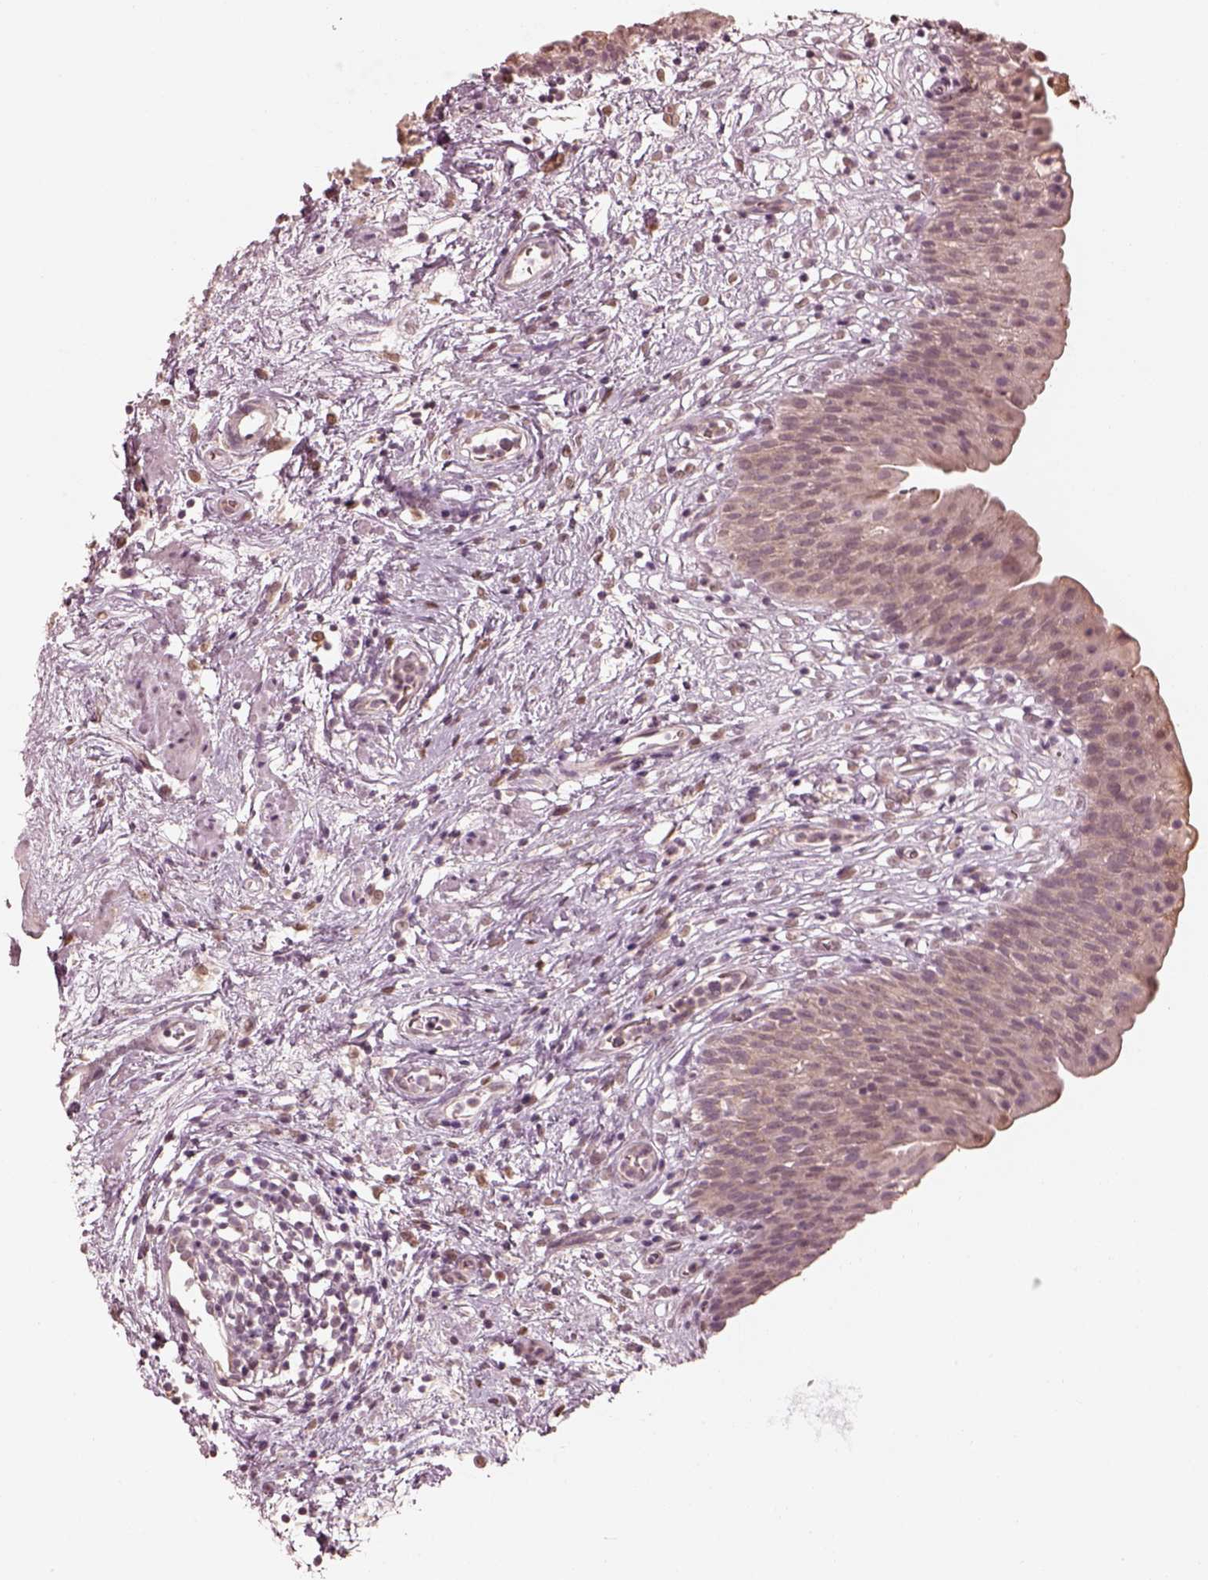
{"staining": {"intensity": "weak", "quantity": "25%-75%", "location": "cytoplasmic/membranous"}, "tissue": "urinary bladder", "cell_type": "Urothelial cells", "image_type": "normal", "snomed": [{"axis": "morphology", "description": "Normal tissue, NOS"}, {"axis": "topography", "description": "Urinary bladder"}], "caption": "This photomicrograph displays normal urinary bladder stained with IHC to label a protein in brown. The cytoplasmic/membranous of urothelial cells show weak positivity for the protein. Nuclei are counter-stained blue.", "gene": "IQCB1", "patient": {"sex": "male", "age": 76}}